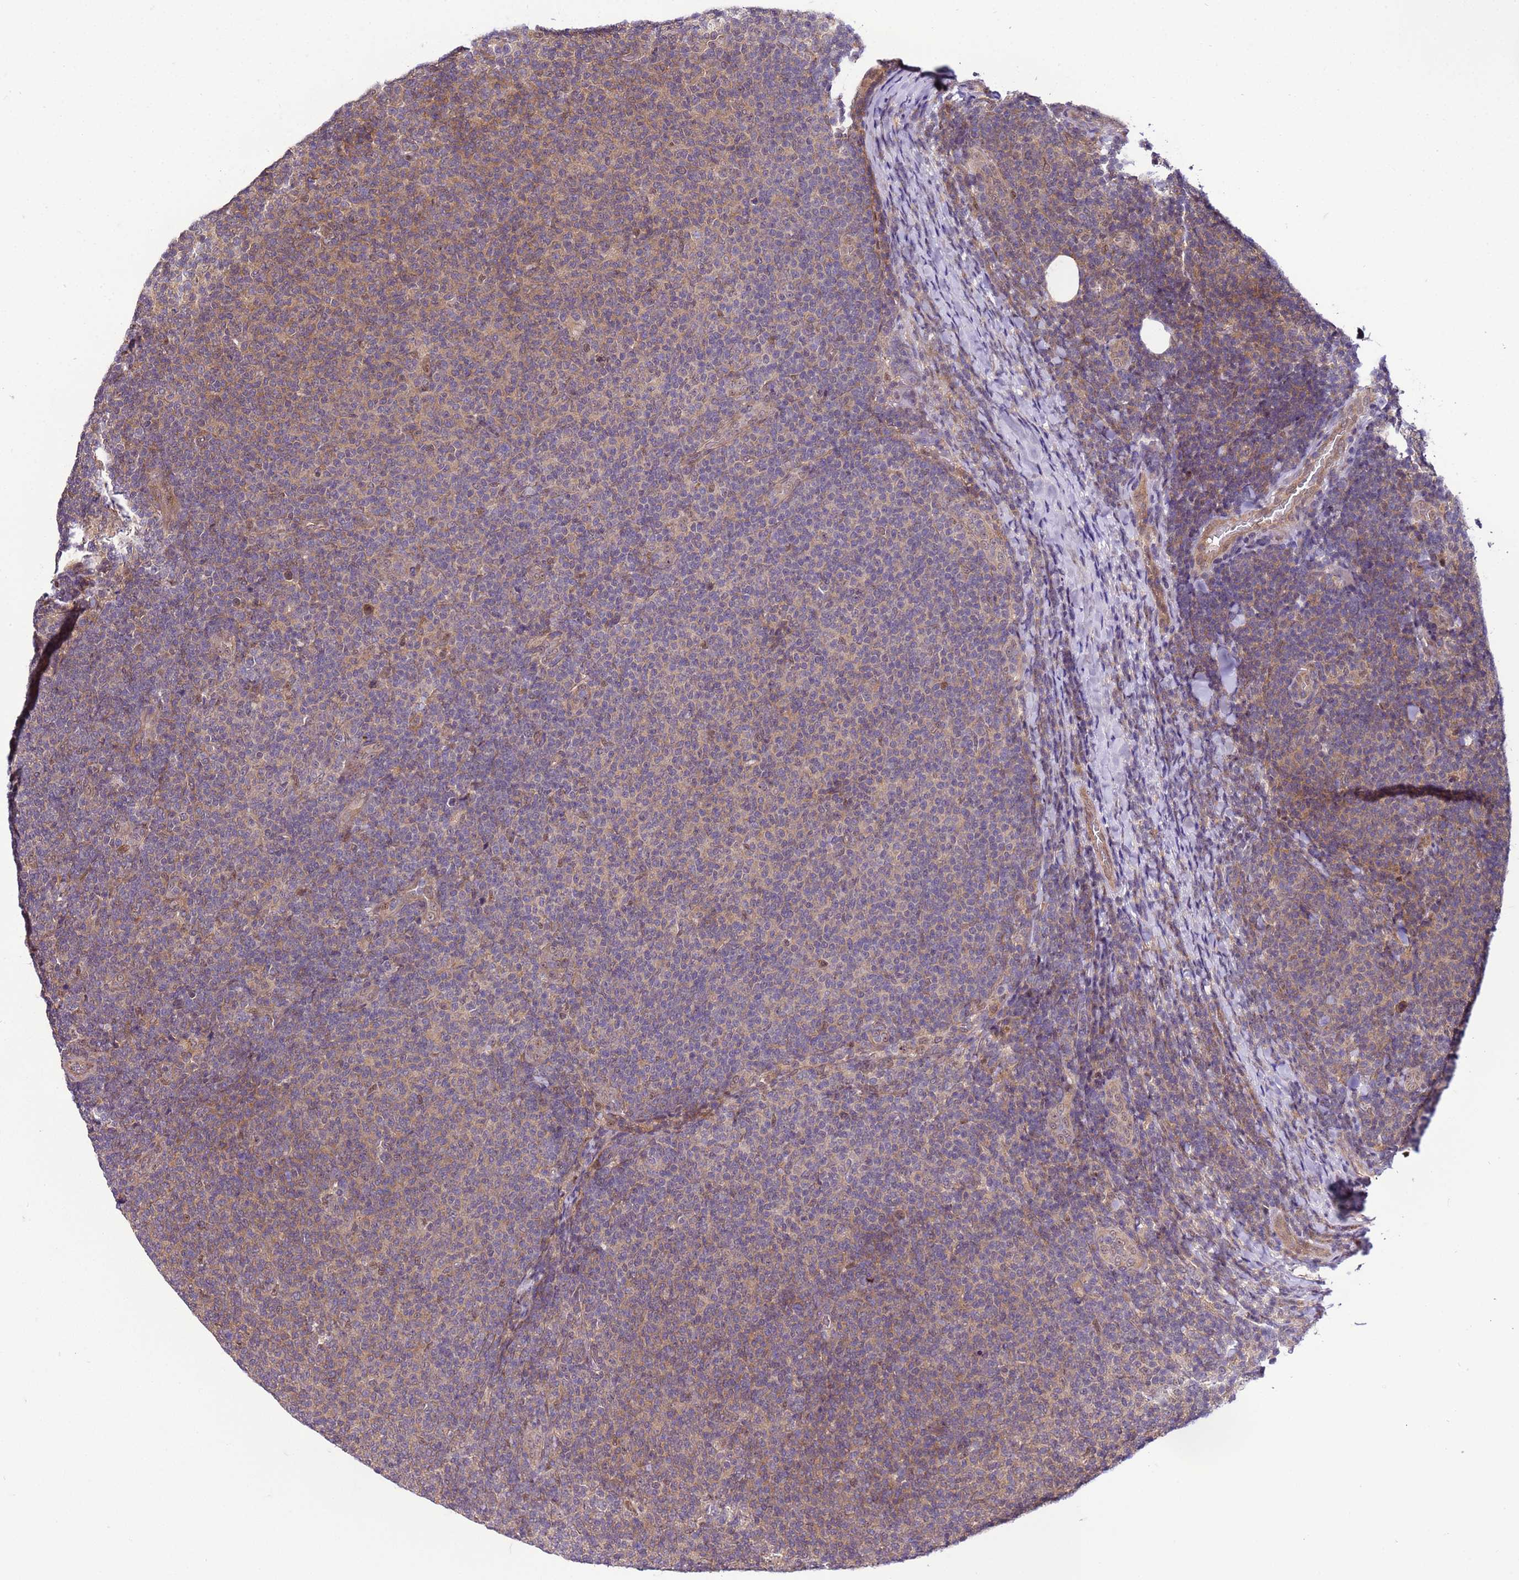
{"staining": {"intensity": "weak", "quantity": "<25%", "location": "nuclear"}, "tissue": "lymphoma", "cell_type": "Tumor cells", "image_type": "cancer", "snomed": [{"axis": "morphology", "description": "Malignant lymphoma, non-Hodgkin's type, Low grade"}, {"axis": "topography", "description": "Lymph node"}], "caption": "IHC histopathology image of malignant lymphoma, non-Hodgkin's type (low-grade) stained for a protein (brown), which reveals no staining in tumor cells.", "gene": "GEN1", "patient": {"sex": "male", "age": 66}}